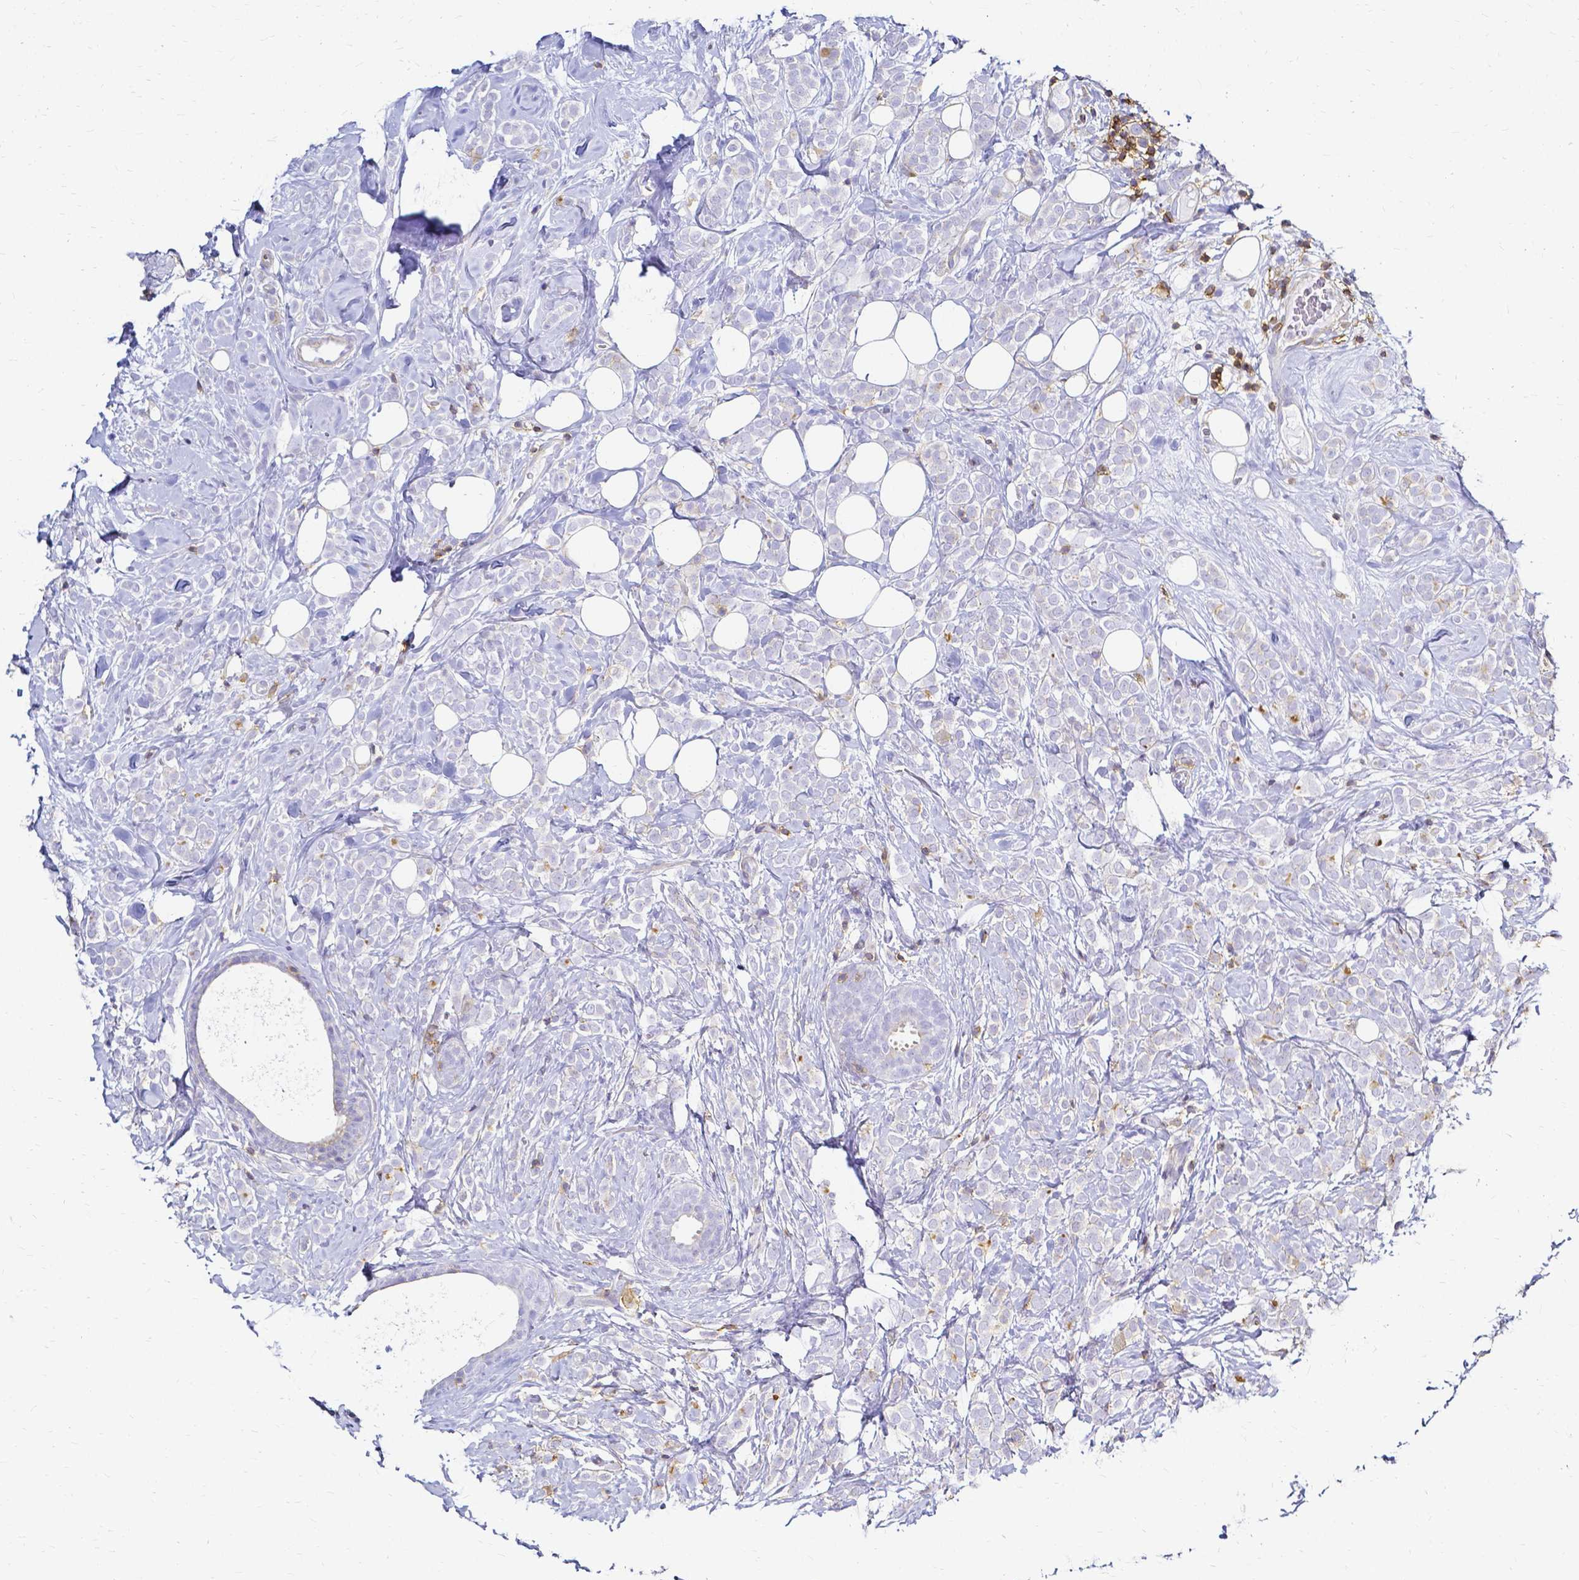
{"staining": {"intensity": "negative", "quantity": "none", "location": "none"}, "tissue": "breast cancer", "cell_type": "Tumor cells", "image_type": "cancer", "snomed": [{"axis": "morphology", "description": "Lobular carcinoma"}, {"axis": "topography", "description": "Breast"}], "caption": "Immunohistochemical staining of breast cancer reveals no significant expression in tumor cells.", "gene": "HSPA12A", "patient": {"sex": "female", "age": 49}}